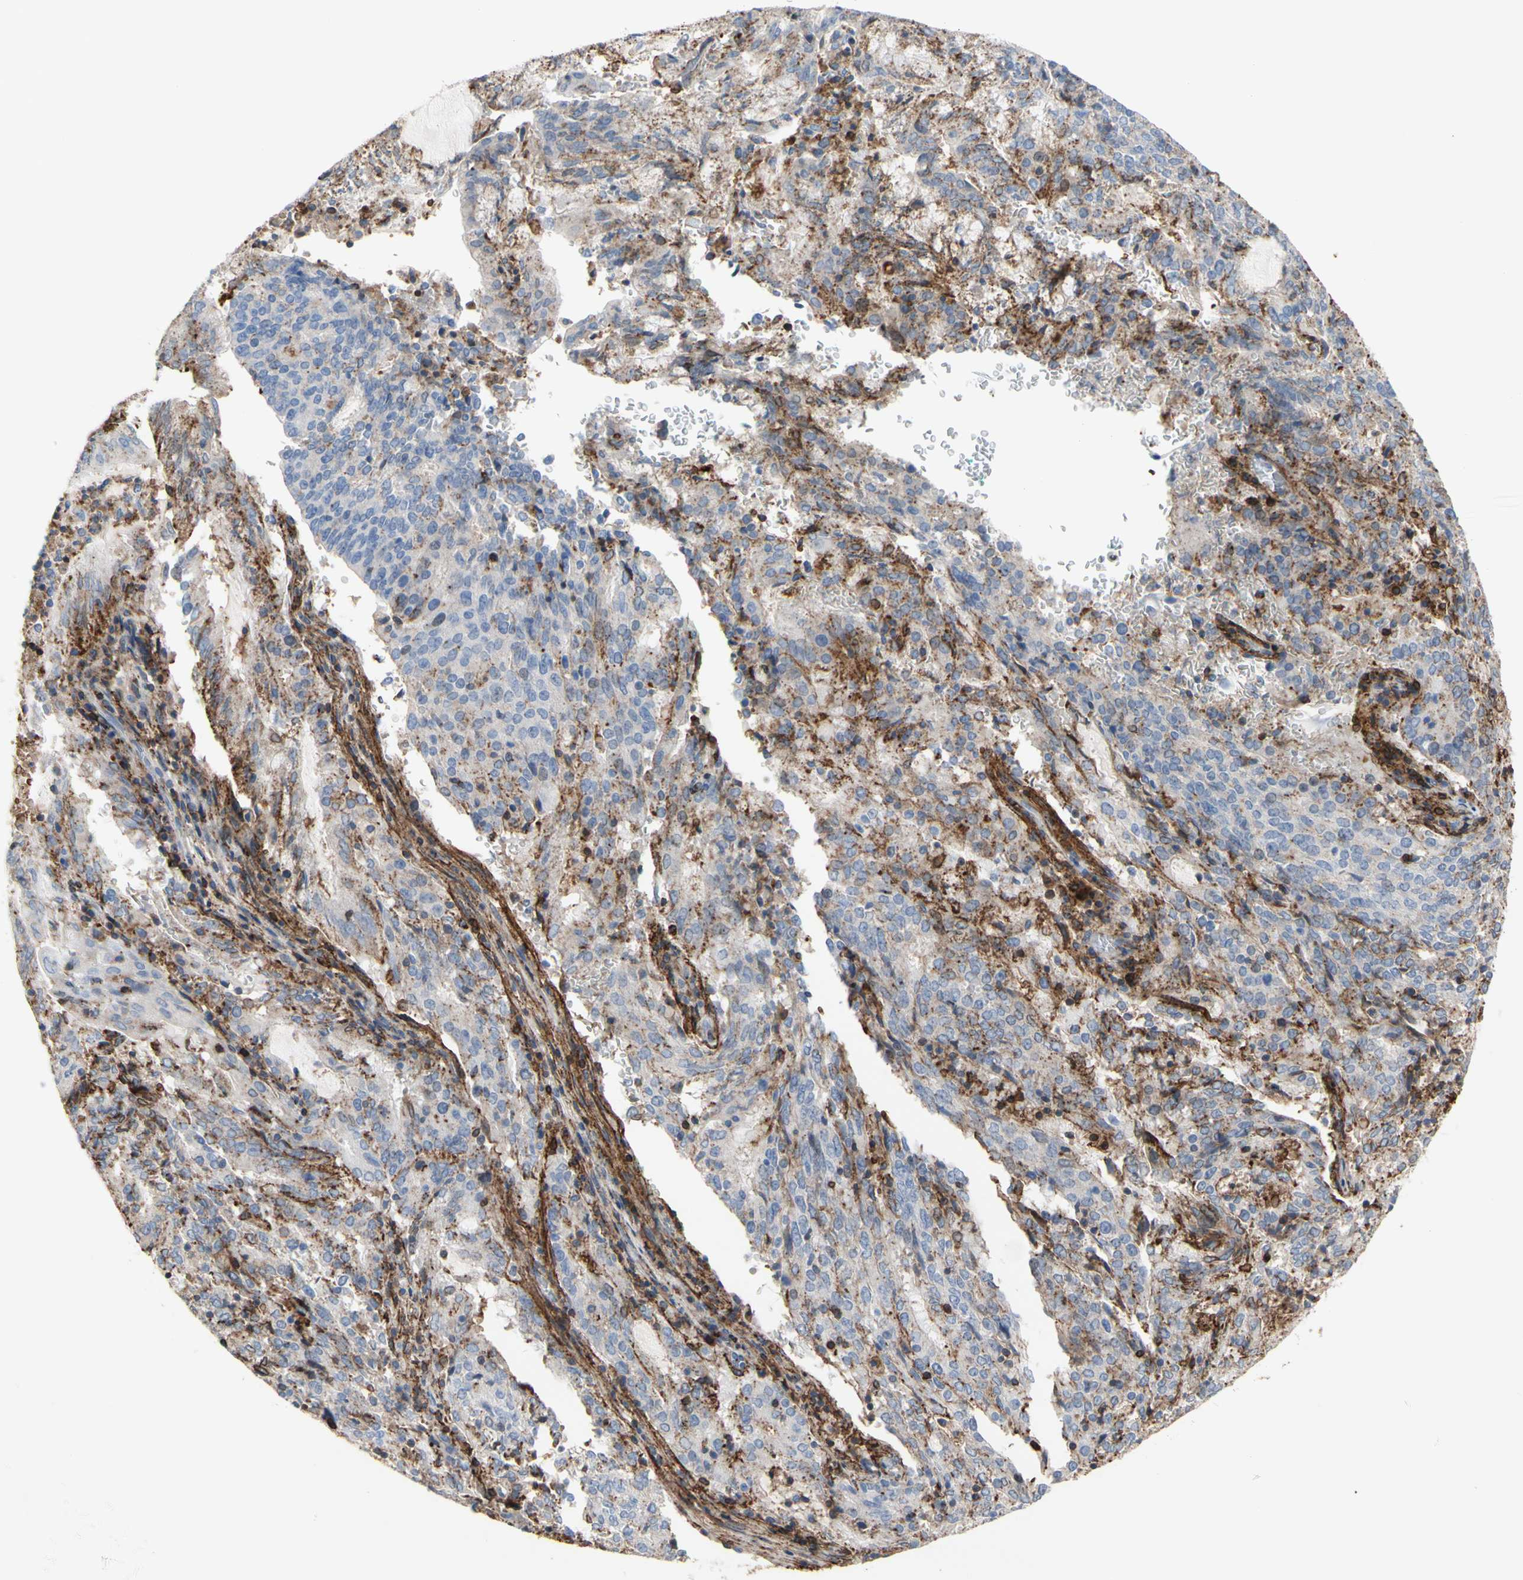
{"staining": {"intensity": "weak", "quantity": "25%-75%", "location": "cytoplasmic/membranous"}, "tissue": "cervical cancer", "cell_type": "Tumor cells", "image_type": "cancer", "snomed": [{"axis": "morphology", "description": "Adenocarcinoma, NOS"}, {"axis": "topography", "description": "Cervix"}], "caption": "IHC image of human cervical adenocarcinoma stained for a protein (brown), which exhibits low levels of weak cytoplasmic/membranous positivity in approximately 25%-75% of tumor cells.", "gene": "ANXA6", "patient": {"sex": "female", "age": 44}}